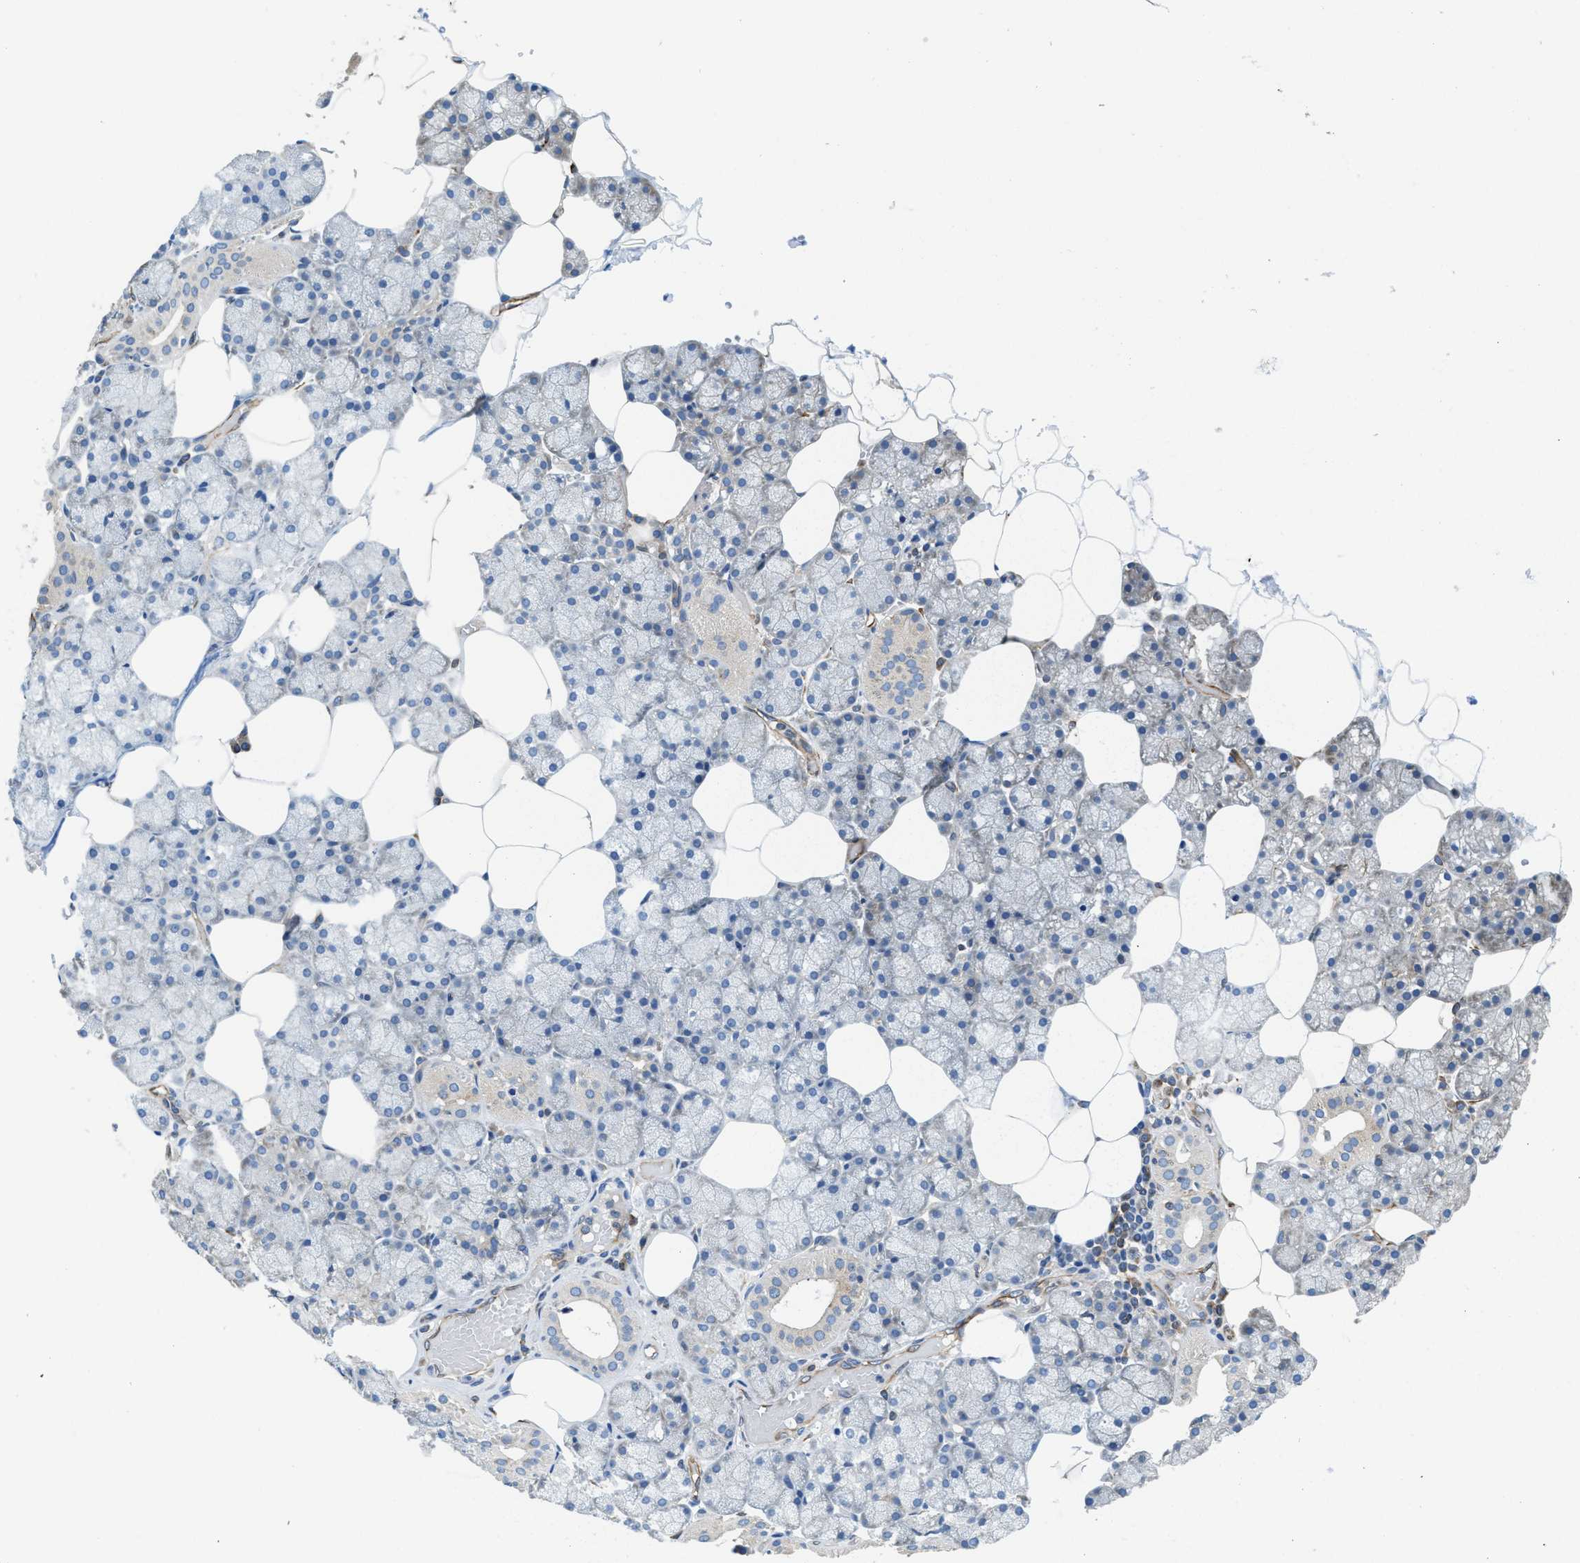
{"staining": {"intensity": "weak", "quantity": "25%-75%", "location": "cytoplasmic/membranous"}, "tissue": "salivary gland", "cell_type": "Glandular cells", "image_type": "normal", "snomed": [{"axis": "morphology", "description": "Normal tissue, NOS"}, {"axis": "topography", "description": "Salivary gland"}], "caption": "DAB immunohistochemical staining of benign salivary gland exhibits weak cytoplasmic/membranous protein expression in approximately 25%-75% of glandular cells.", "gene": "HSD17B12", "patient": {"sex": "male", "age": 62}}